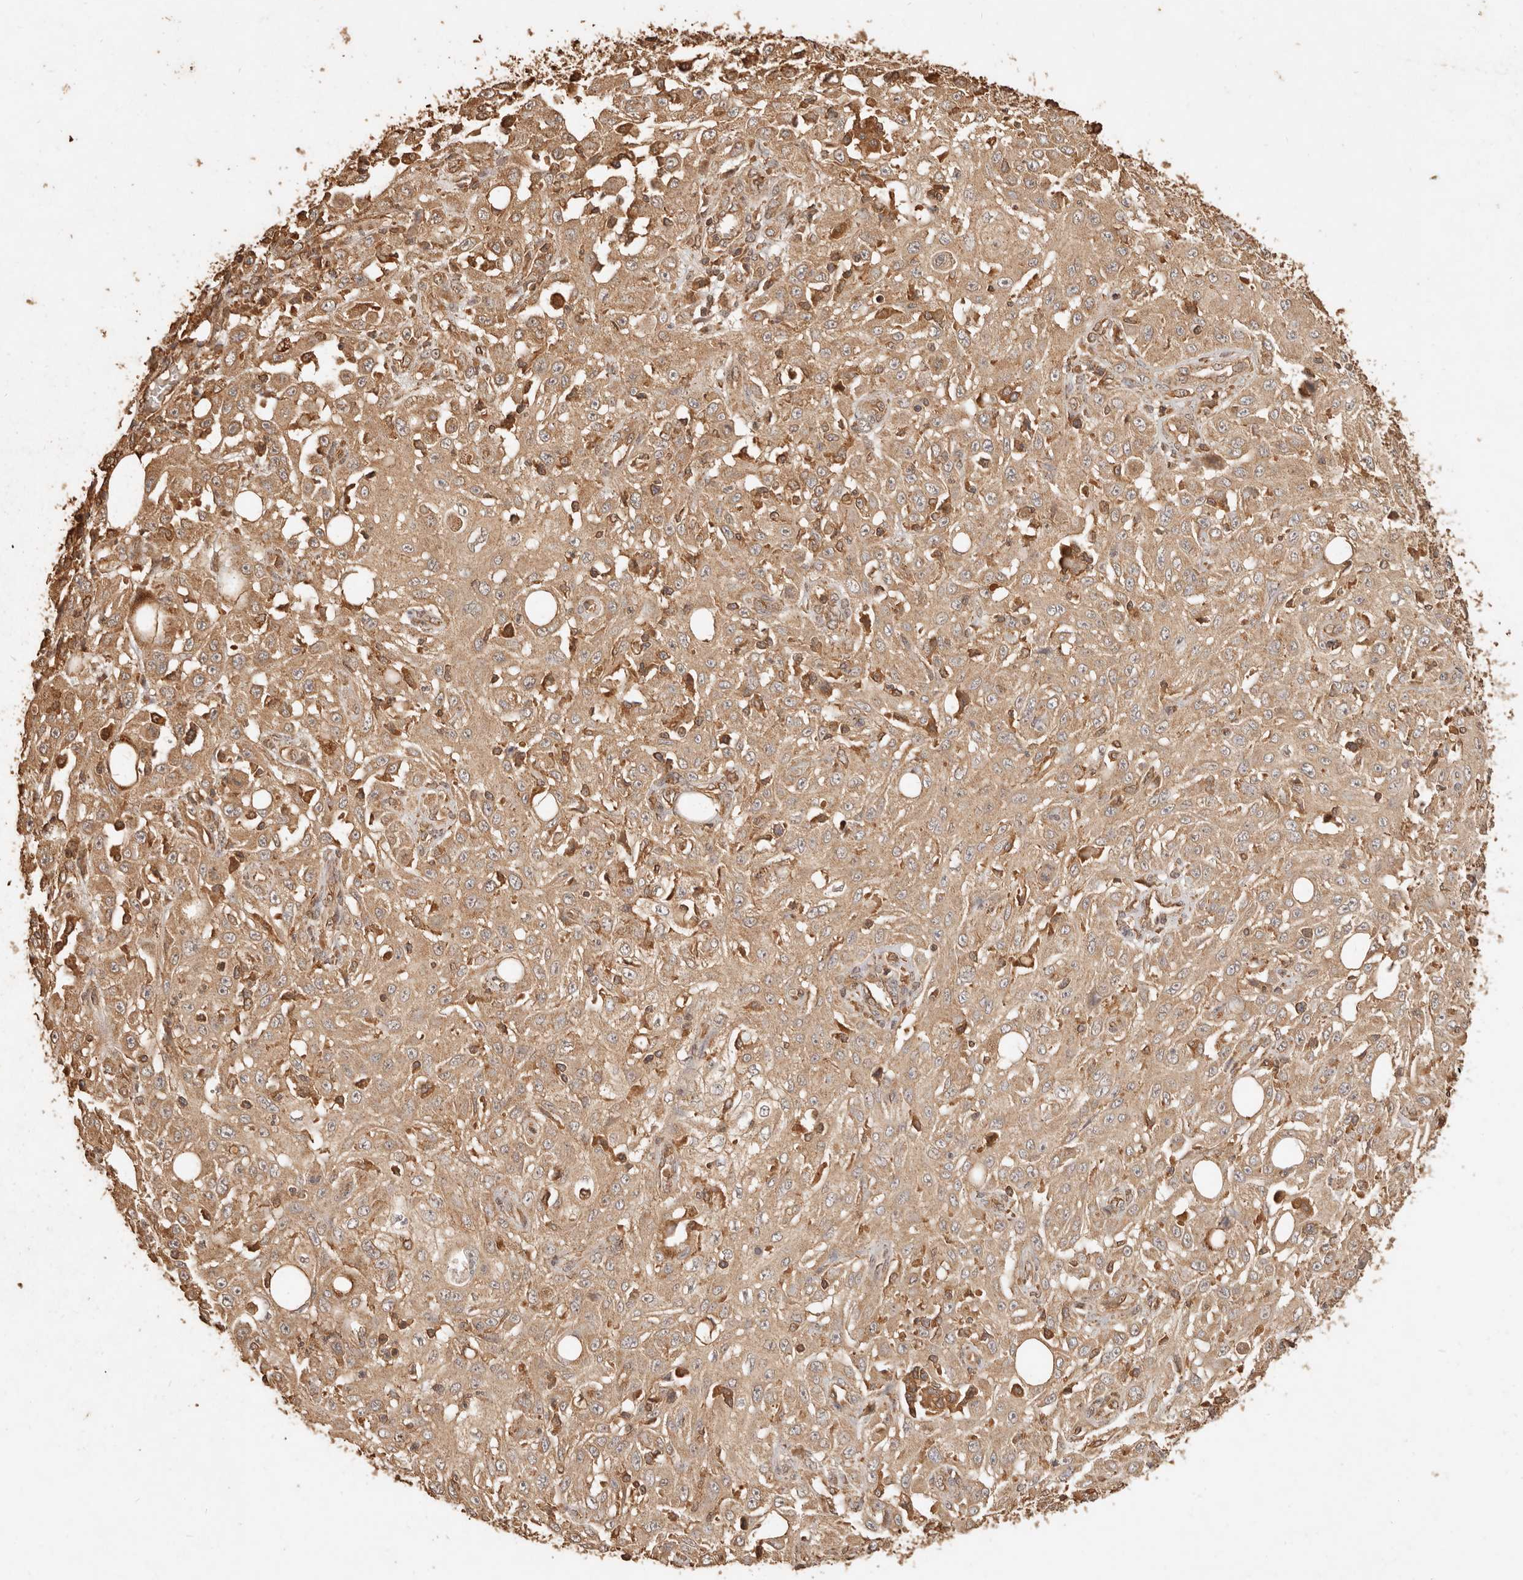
{"staining": {"intensity": "moderate", "quantity": ">75%", "location": "cytoplasmic/membranous"}, "tissue": "skin cancer", "cell_type": "Tumor cells", "image_type": "cancer", "snomed": [{"axis": "morphology", "description": "Squamous cell carcinoma, NOS"}, {"axis": "morphology", "description": "Squamous cell carcinoma, metastatic, NOS"}, {"axis": "topography", "description": "Skin"}, {"axis": "topography", "description": "Lymph node"}], "caption": "Protein staining of skin metastatic squamous cell carcinoma tissue exhibits moderate cytoplasmic/membranous positivity in about >75% of tumor cells. (DAB = brown stain, brightfield microscopy at high magnification).", "gene": "FAM180B", "patient": {"sex": "male", "age": 75}}